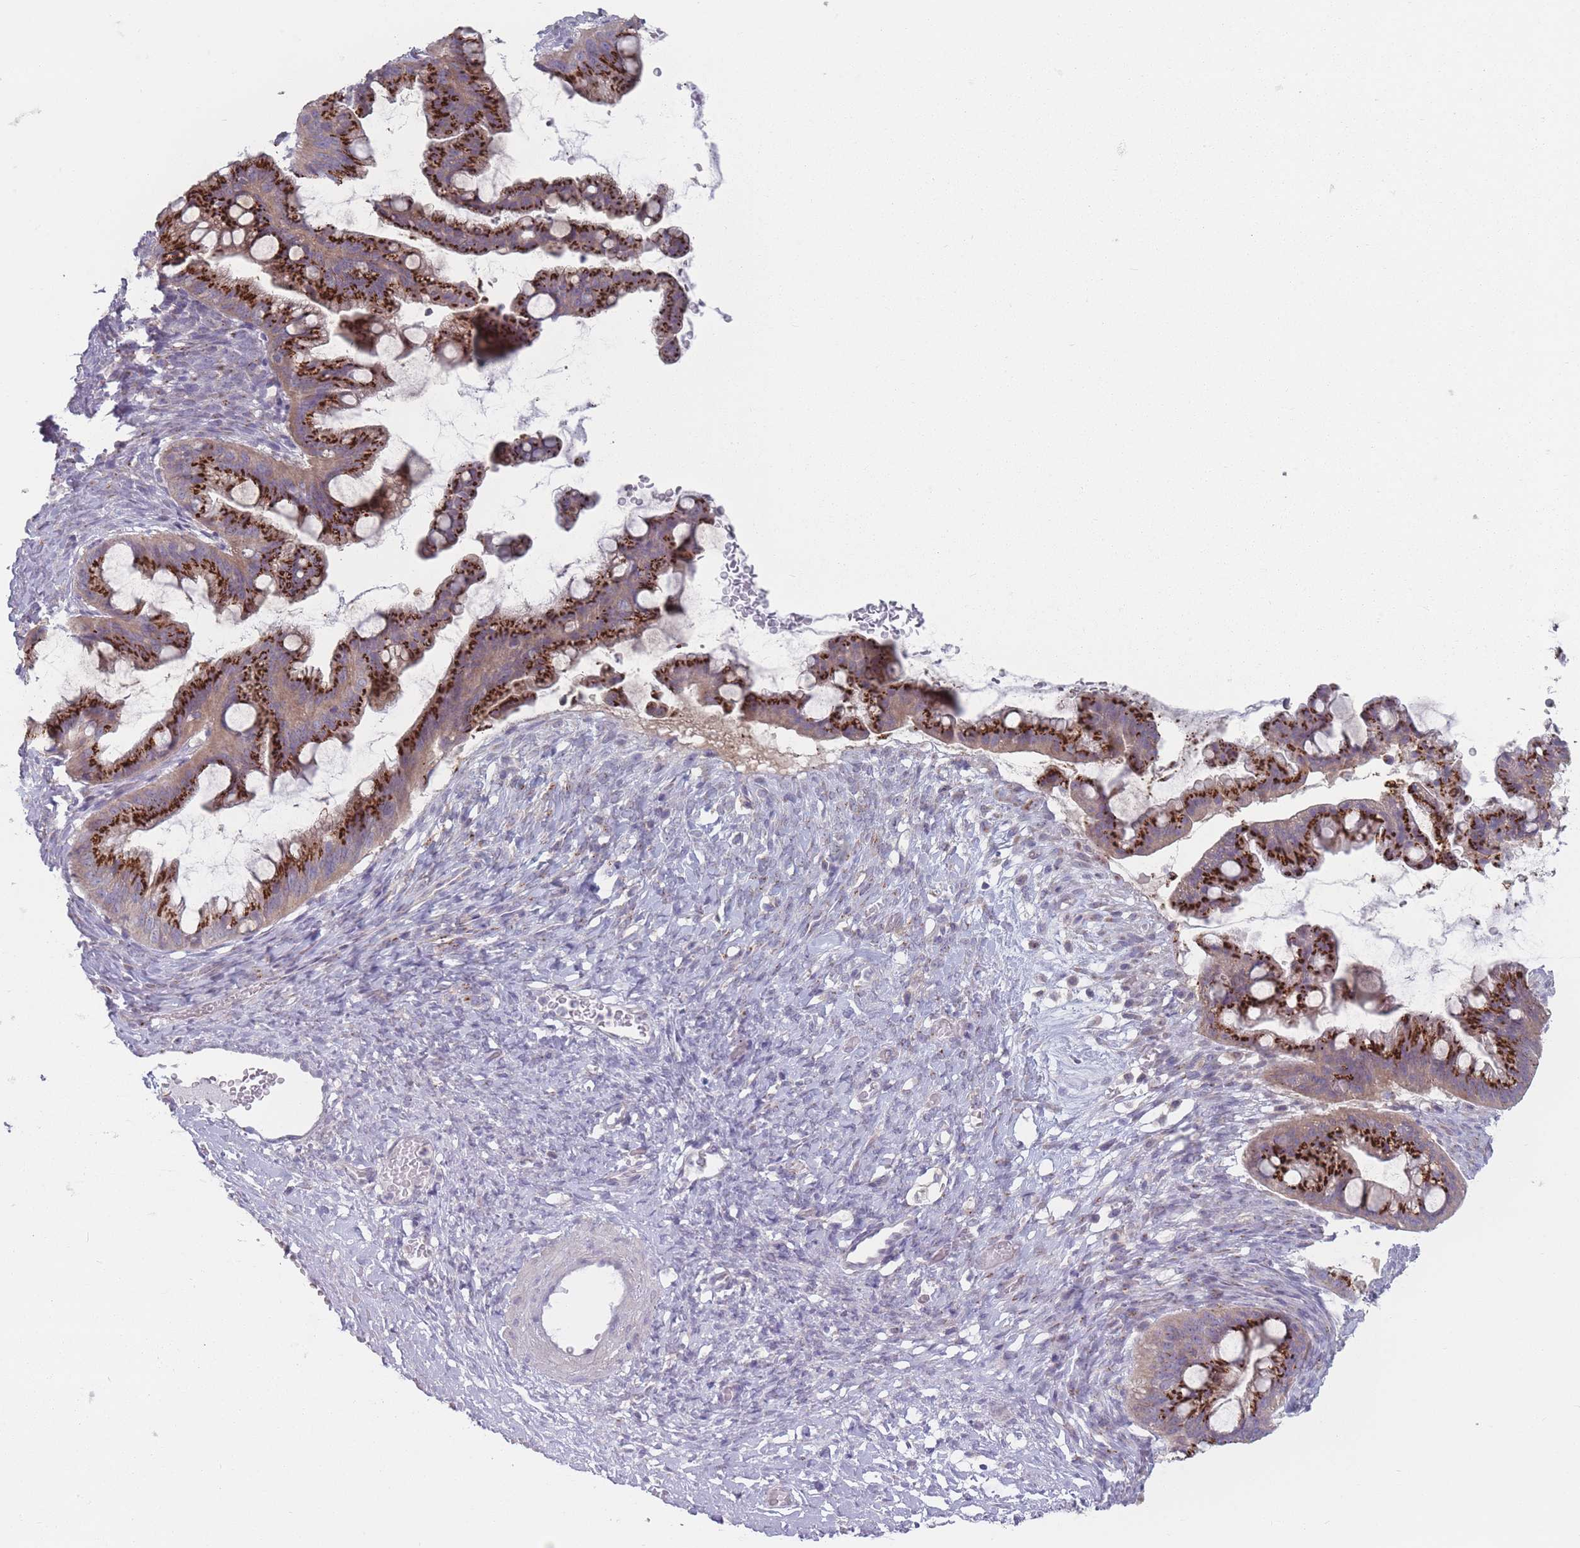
{"staining": {"intensity": "strong", "quantity": ">75%", "location": "cytoplasmic/membranous"}, "tissue": "ovarian cancer", "cell_type": "Tumor cells", "image_type": "cancer", "snomed": [{"axis": "morphology", "description": "Cystadenocarcinoma, mucinous, NOS"}, {"axis": "topography", "description": "Ovary"}], "caption": "Protein staining by immunohistochemistry (IHC) displays strong cytoplasmic/membranous positivity in approximately >75% of tumor cells in ovarian cancer. (brown staining indicates protein expression, while blue staining denotes nuclei).", "gene": "AKAIN1", "patient": {"sex": "female", "age": 73}}